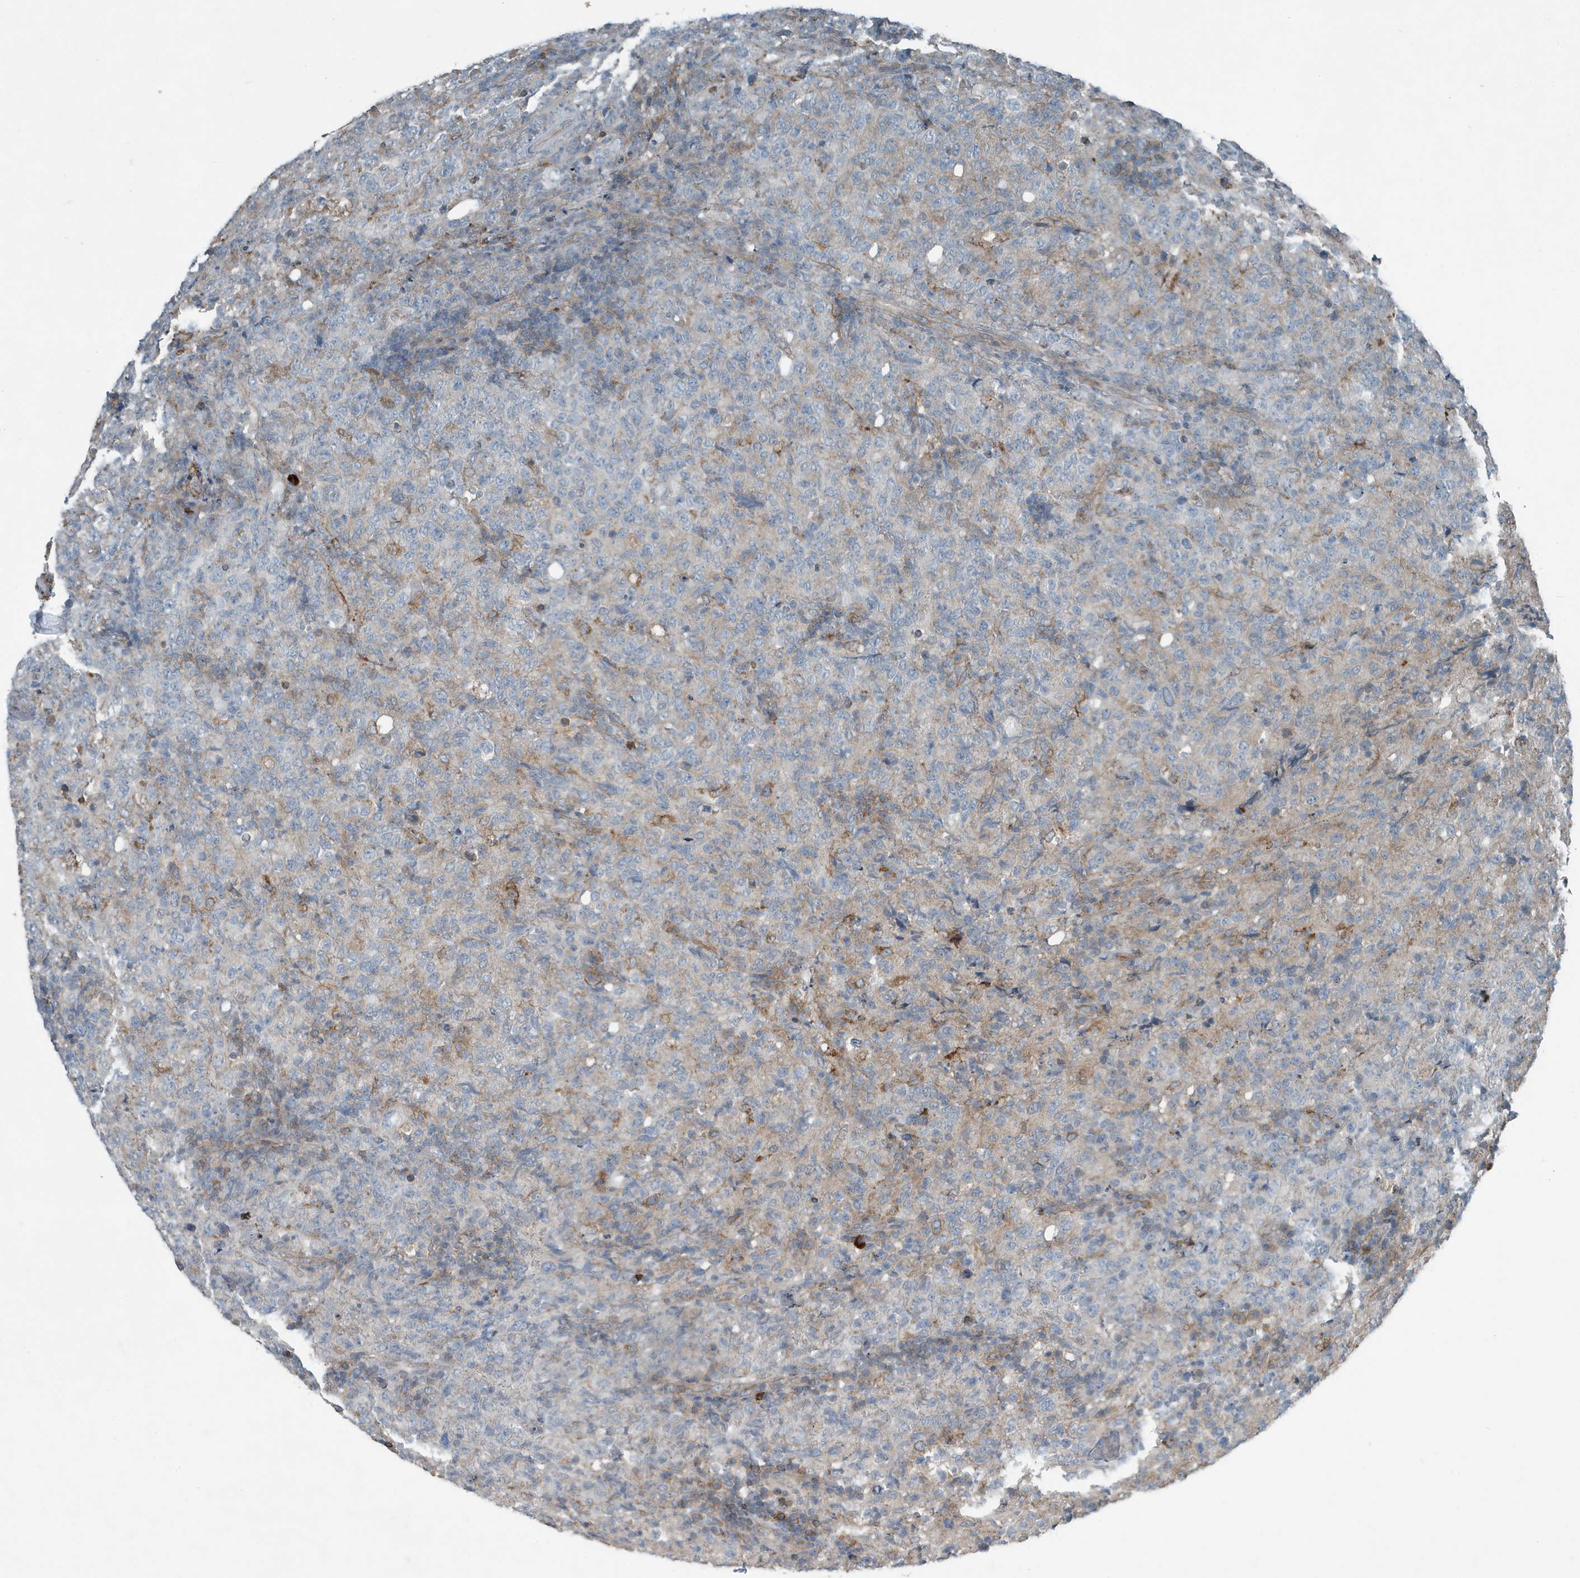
{"staining": {"intensity": "negative", "quantity": "none", "location": "none"}, "tissue": "lymphoma", "cell_type": "Tumor cells", "image_type": "cancer", "snomed": [{"axis": "morphology", "description": "Malignant lymphoma, non-Hodgkin's type, High grade"}, {"axis": "topography", "description": "Tonsil"}], "caption": "This is an immunohistochemistry photomicrograph of human lymphoma. There is no staining in tumor cells.", "gene": "DAPP1", "patient": {"sex": "female", "age": 36}}